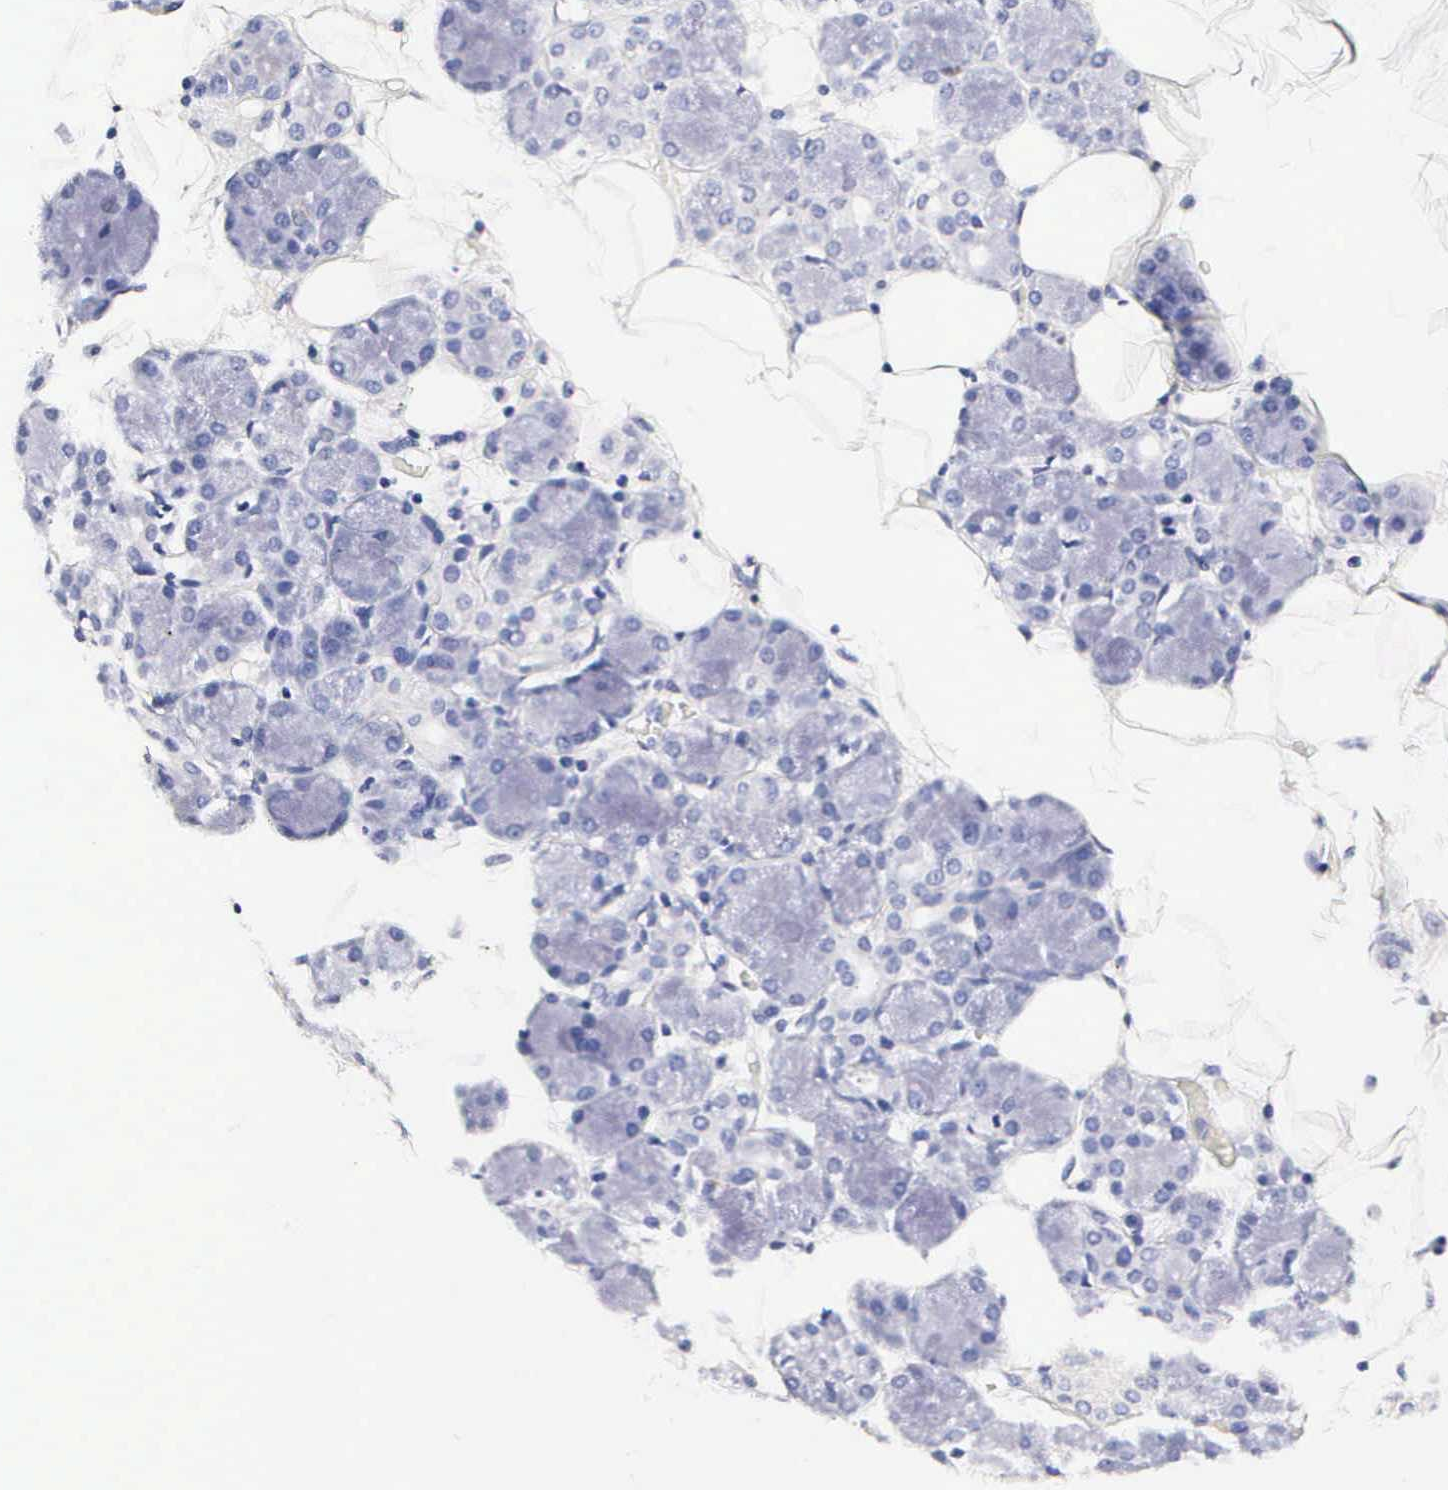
{"staining": {"intensity": "weak", "quantity": "<25%", "location": "cytoplasmic/membranous"}, "tissue": "salivary gland", "cell_type": "Glandular cells", "image_type": "normal", "snomed": [{"axis": "morphology", "description": "Normal tissue, NOS"}, {"axis": "topography", "description": "Salivary gland"}], "caption": "DAB immunohistochemical staining of unremarkable human salivary gland shows no significant expression in glandular cells. (Immunohistochemistry, brightfield microscopy, high magnification).", "gene": "RNASE6", "patient": {"sex": "male", "age": 54}}